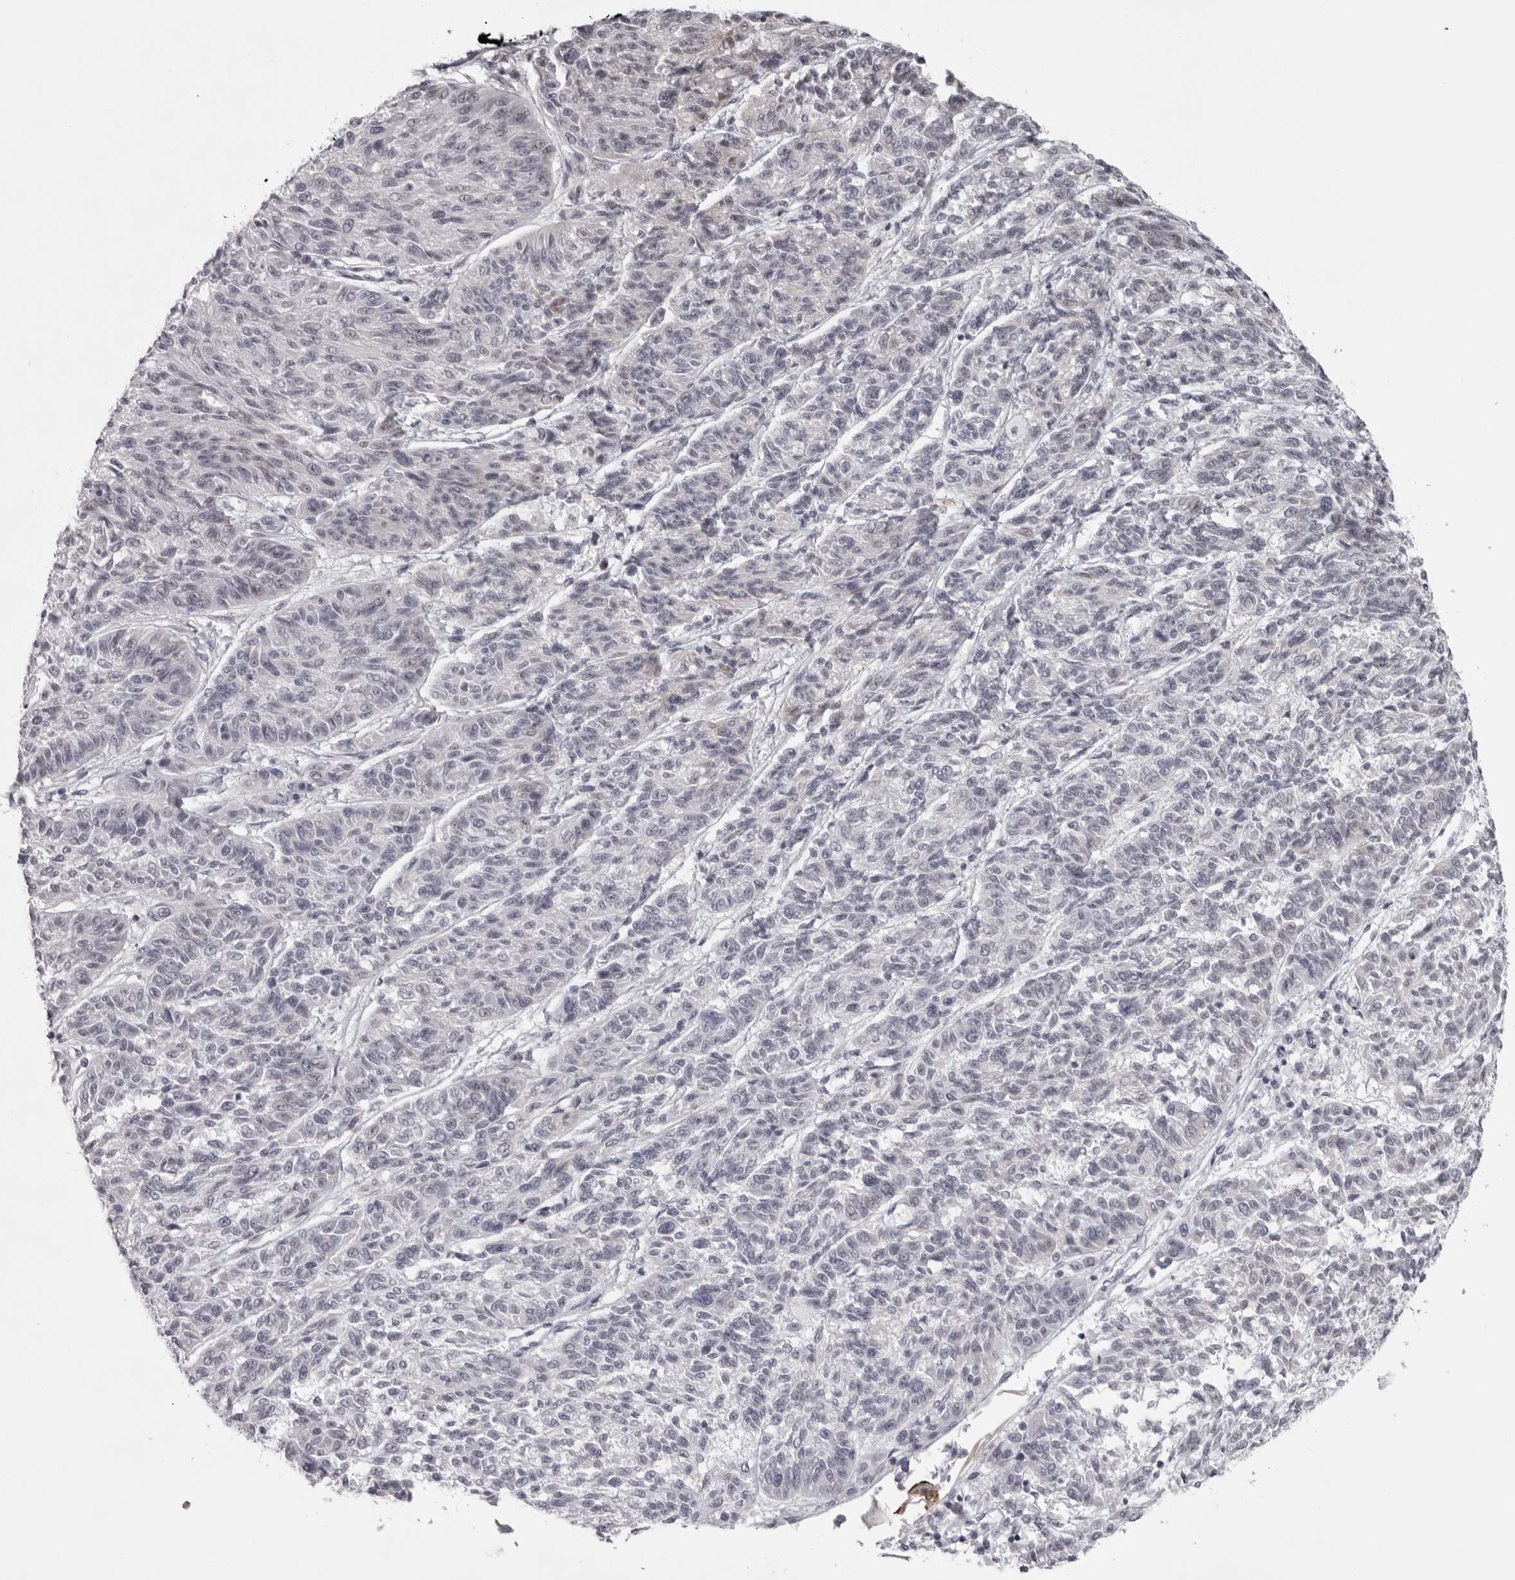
{"staining": {"intensity": "negative", "quantity": "none", "location": "none"}, "tissue": "melanoma", "cell_type": "Tumor cells", "image_type": "cancer", "snomed": [{"axis": "morphology", "description": "Malignant melanoma, NOS"}, {"axis": "topography", "description": "Skin"}], "caption": "Melanoma was stained to show a protein in brown. There is no significant expression in tumor cells.", "gene": "NUDT18", "patient": {"sex": "male", "age": 53}}